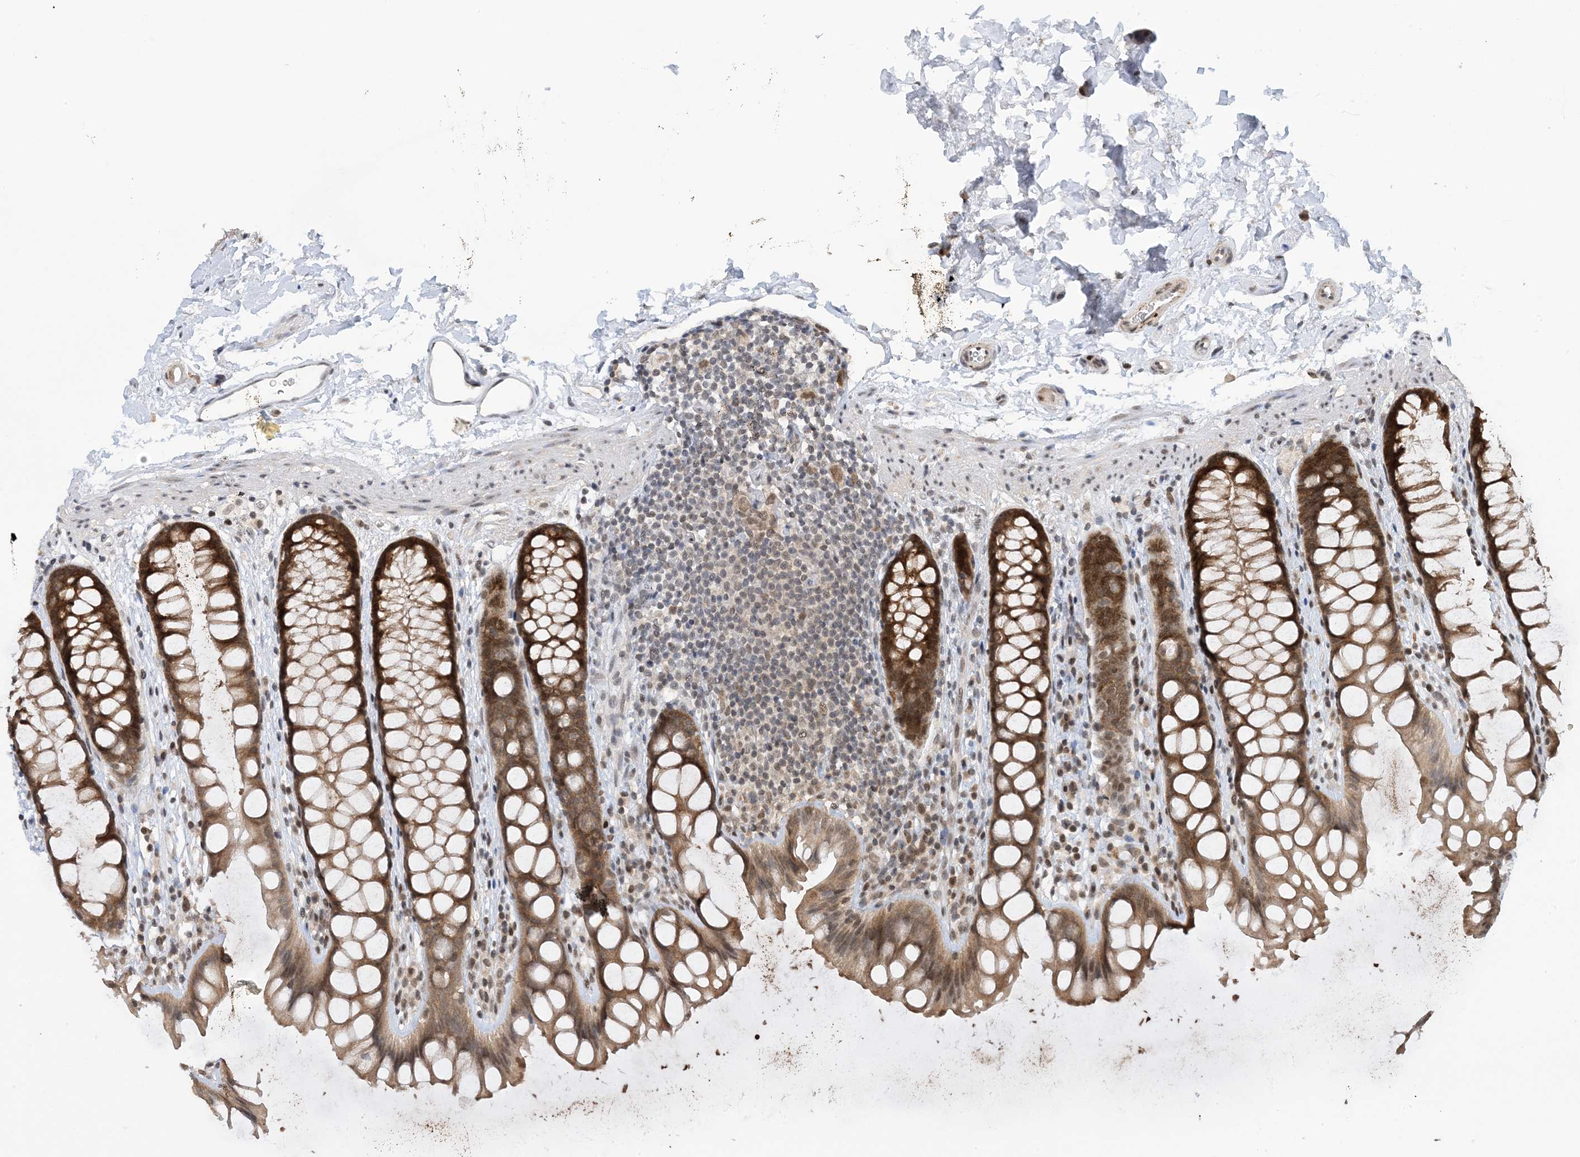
{"staining": {"intensity": "strong", "quantity": ">75%", "location": "cytoplasmic/membranous"}, "tissue": "rectum", "cell_type": "Glandular cells", "image_type": "normal", "snomed": [{"axis": "morphology", "description": "Normal tissue, NOS"}, {"axis": "topography", "description": "Rectum"}], "caption": "DAB immunohistochemical staining of benign rectum reveals strong cytoplasmic/membranous protein staining in approximately >75% of glandular cells.", "gene": "ACYP2", "patient": {"sex": "female", "age": 65}}